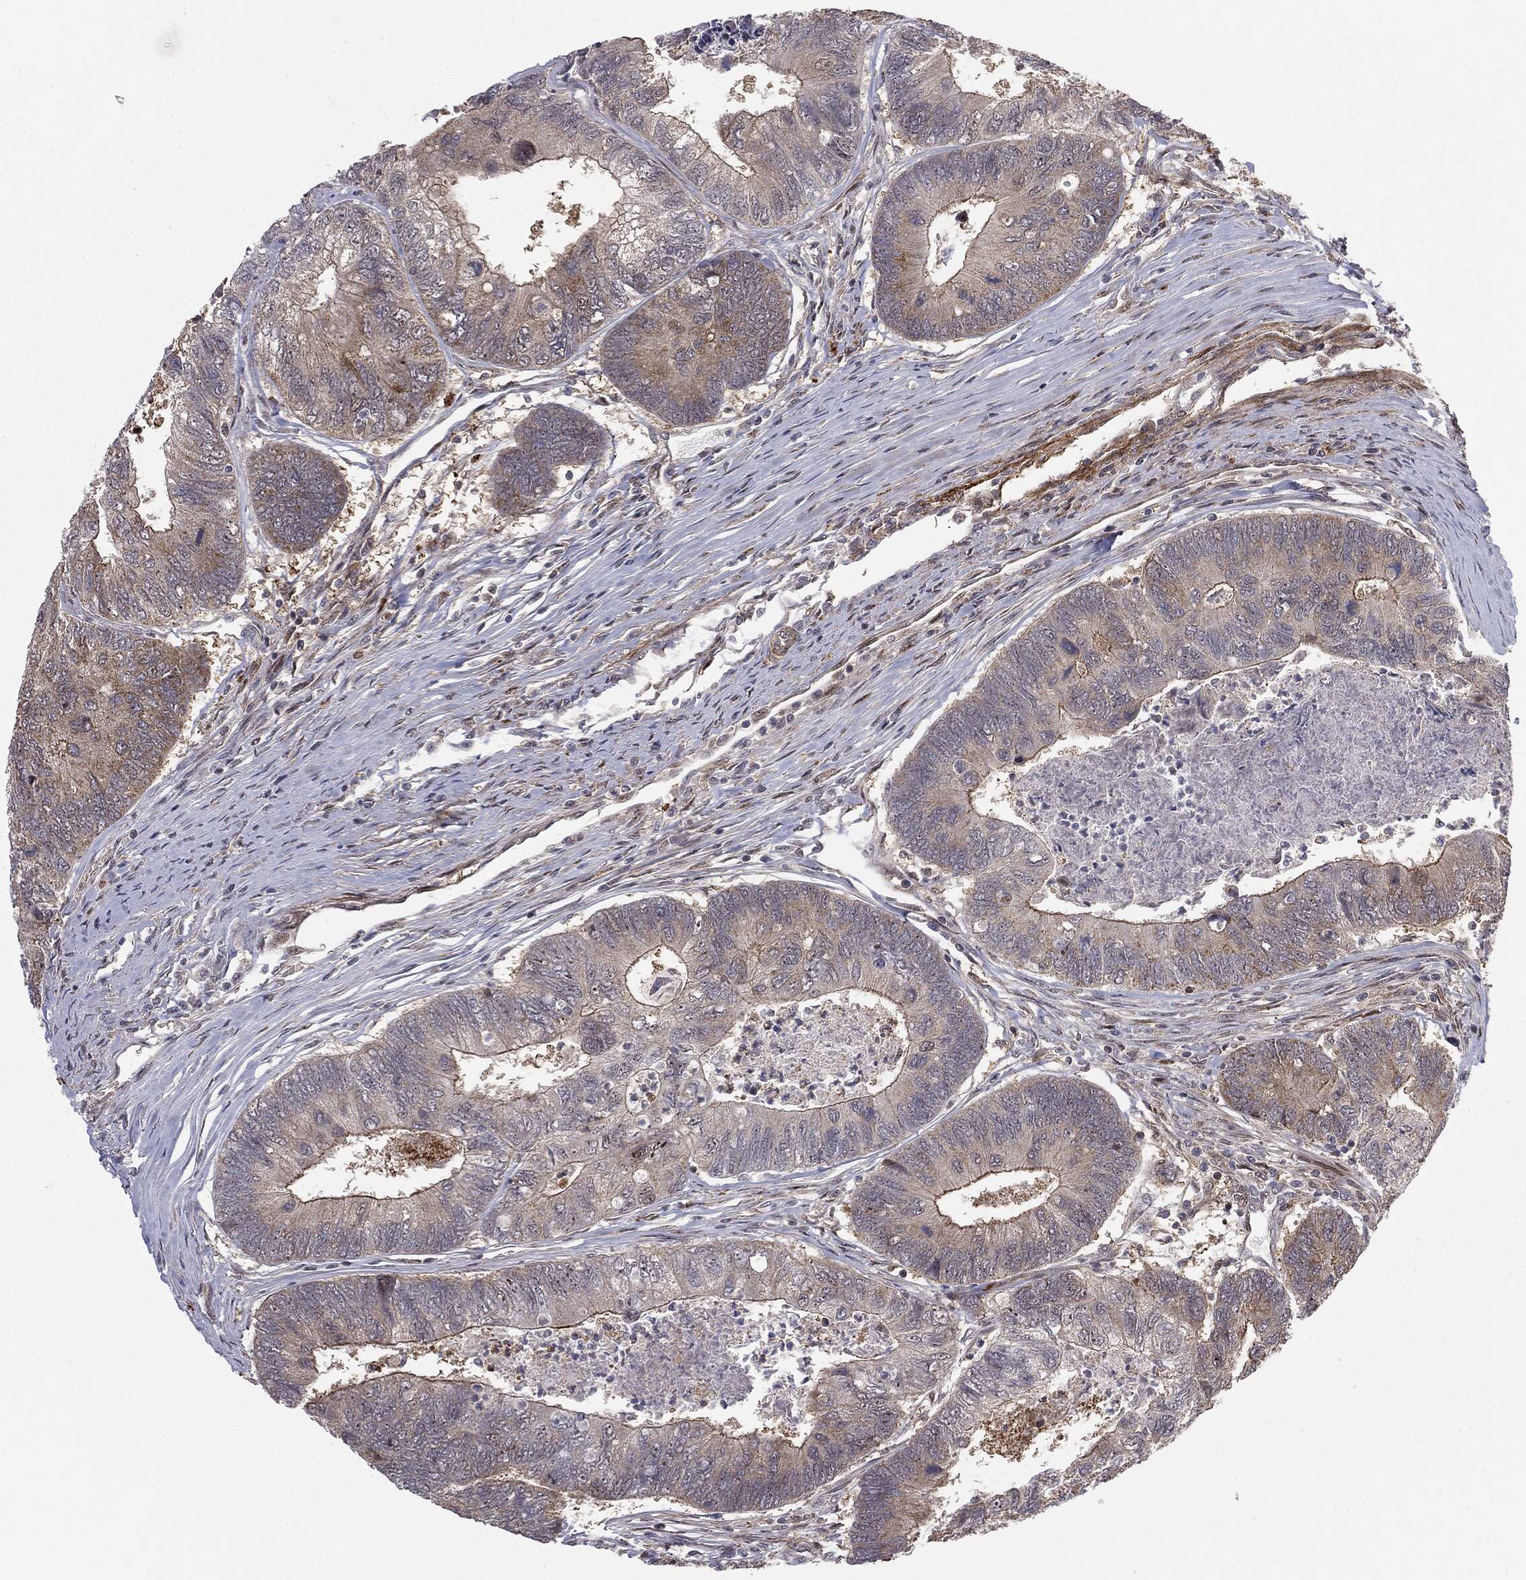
{"staining": {"intensity": "moderate", "quantity": "<25%", "location": "cytoplasmic/membranous"}, "tissue": "colorectal cancer", "cell_type": "Tumor cells", "image_type": "cancer", "snomed": [{"axis": "morphology", "description": "Adenocarcinoma, NOS"}, {"axis": "topography", "description": "Colon"}], "caption": "DAB immunohistochemical staining of human colorectal cancer (adenocarcinoma) demonstrates moderate cytoplasmic/membranous protein expression in about <25% of tumor cells. (IHC, brightfield microscopy, high magnification).", "gene": "PTEN", "patient": {"sex": "female", "age": 67}}